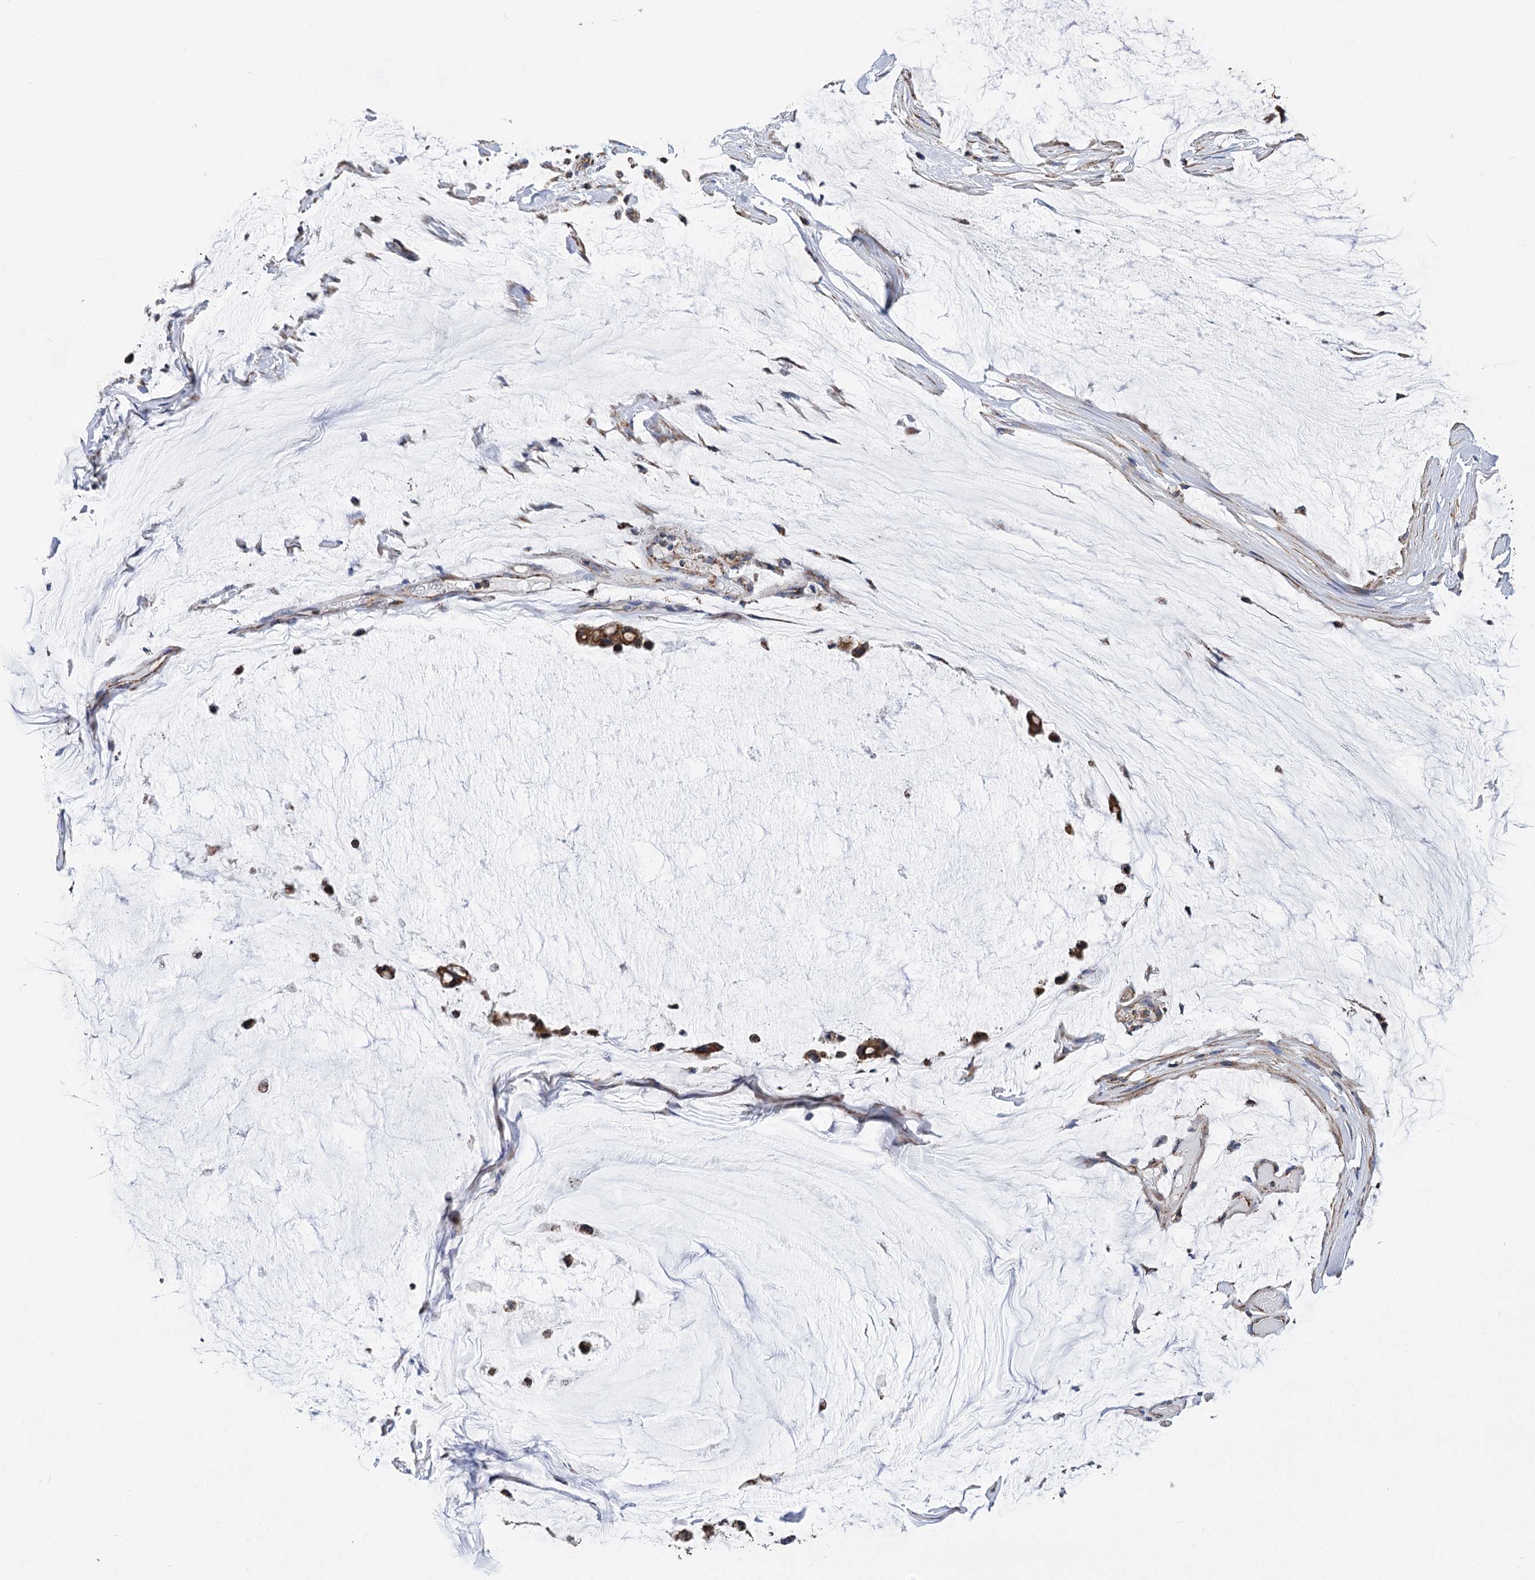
{"staining": {"intensity": "strong", "quantity": ">75%", "location": "cytoplasmic/membranous"}, "tissue": "ovarian cancer", "cell_type": "Tumor cells", "image_type": "cancer", "snomed": [{"axis": "morphology", "description": "Cystadenocarcinoma, mucinous, NOS"}, {"axis": "topography", "description": "Ovary"}], "caption": "Protein staining demonstrates strong cytoplasmic/membranous staining in approximately >75% of tumor cells in ovarian mucinous cystadenocarcinoma. The staining was performed using DAB, with brown indicating positive protein expression. Nuclei are stained blue with hematoxylin.", "gene": "CCDC73", "patient": {"sex": "female", "age": 39}}